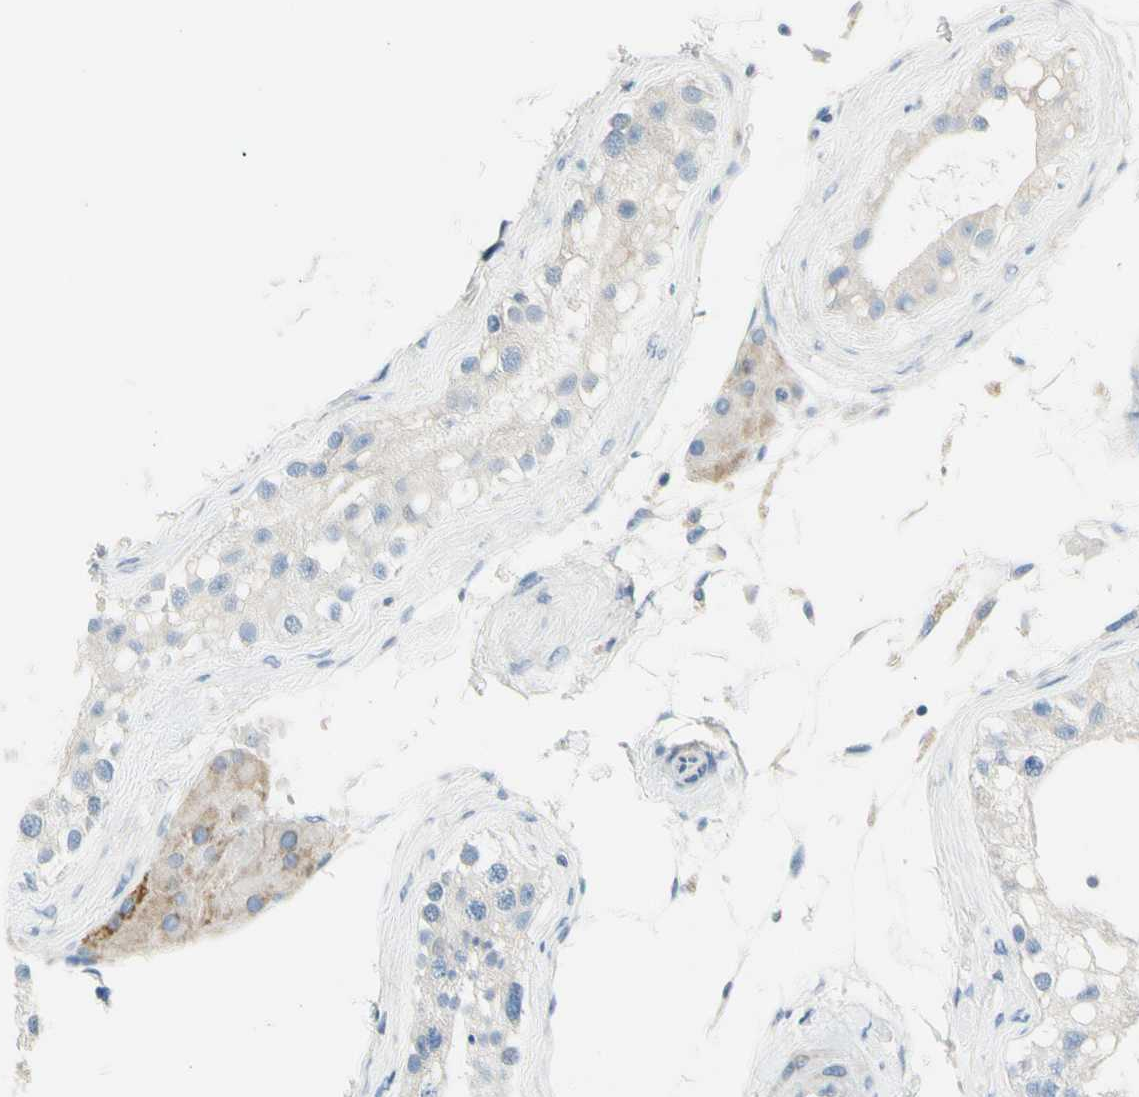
{"staining": {"intensity": "negative", "quantity": "none", "location": "none"}, "tissue": "testis", "cell_type": "Cells in seminiferous ducts", "image_type": "normal", "snomed": [{"axis": "morphology", "description": "Normal tissue, NOS"}, {"axis": "topography", "description": "Testis"}], "caption": "High power microscopy histopathology image of an IHC micrograph of normal testis, revealing no significant expression in cells in seminiferous ducts. Nuclei are stained in blue.", "gene": "SLC6A15", "patient": {"sex": "male", "age": 68}}